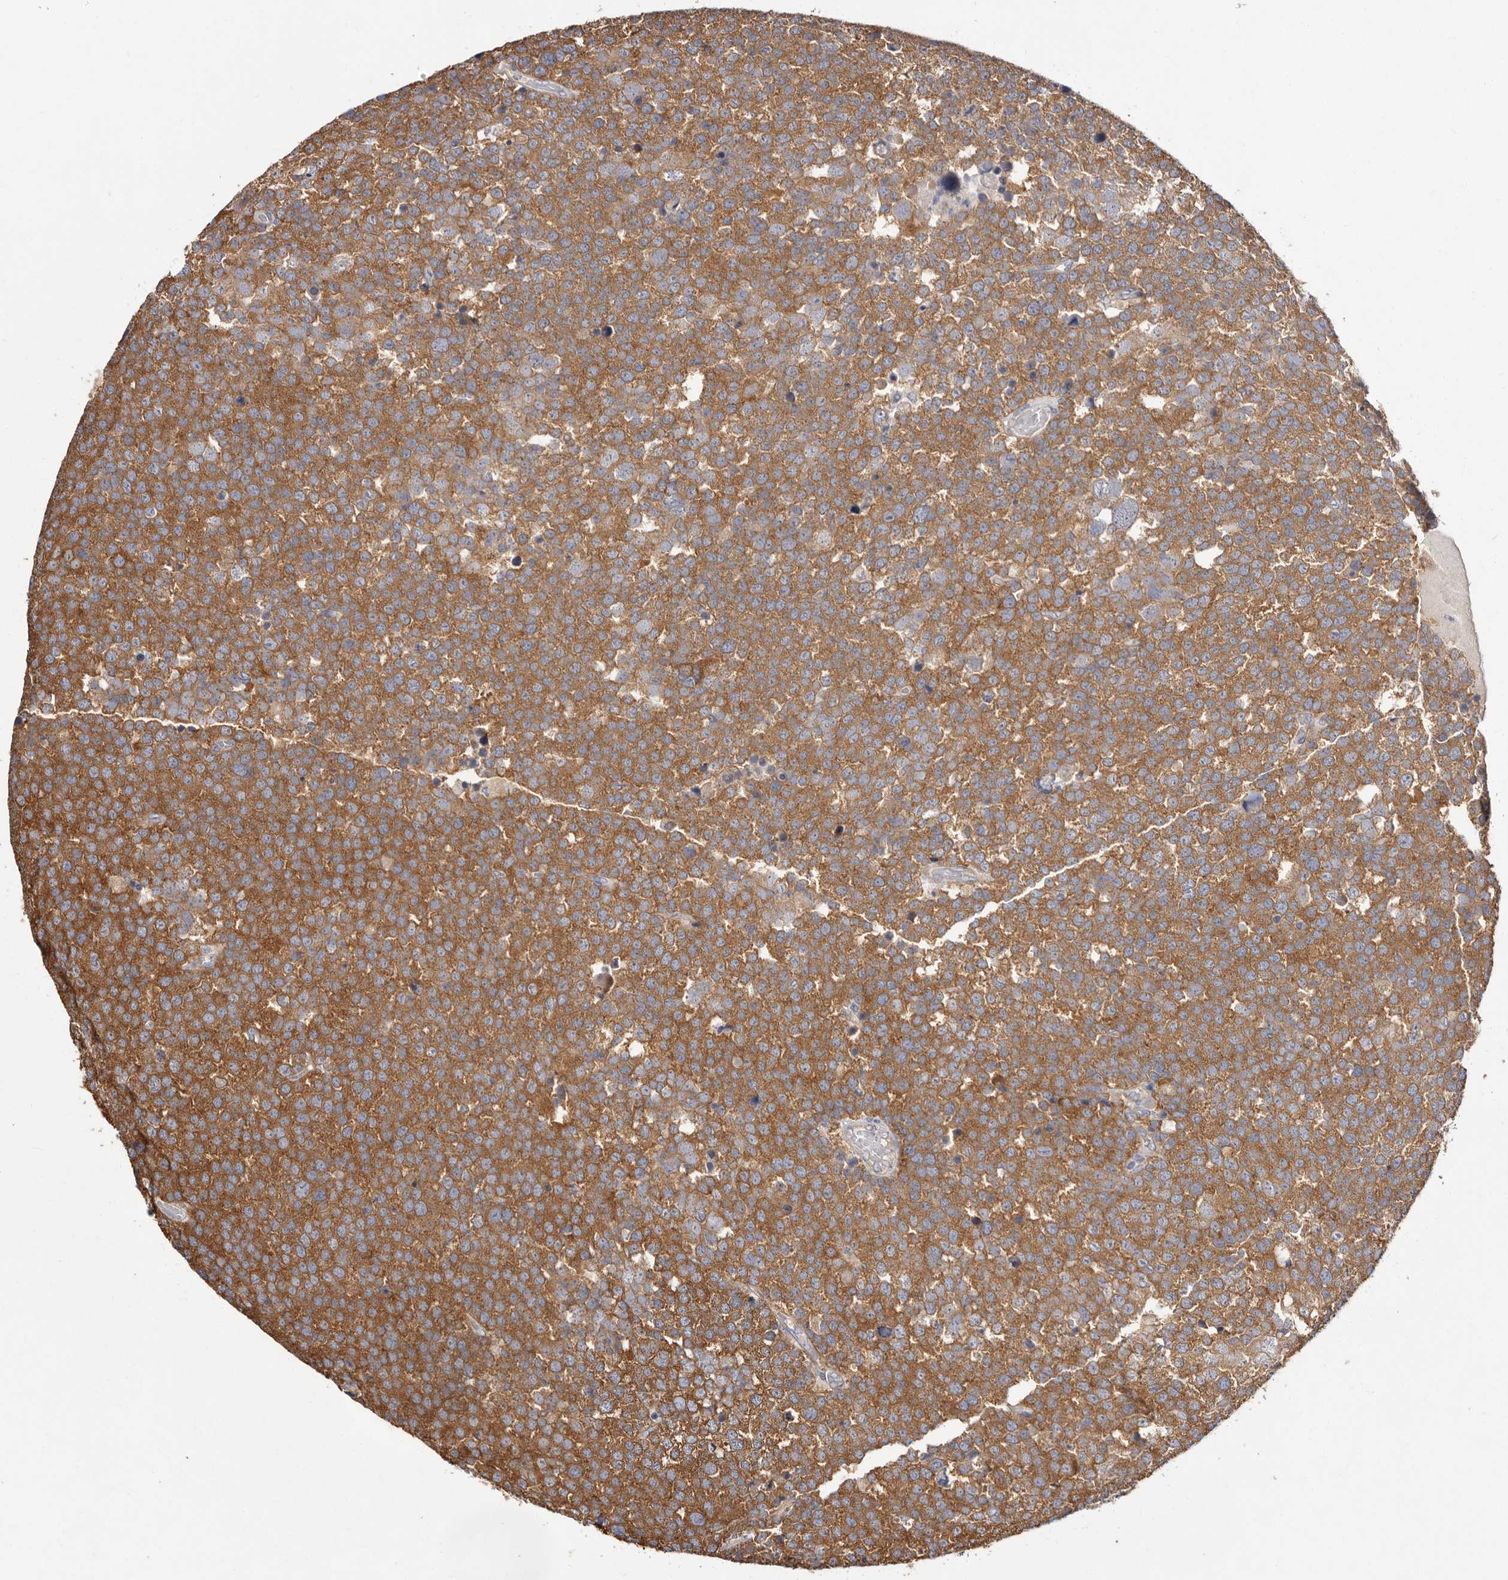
{"staining": {"intensity": "moderate", "quantity": ">75%", "location": "cytoplasmic/membranous"}, "tissue": "testis cancer", "cell_type": "Tumor cells", "image_type": "cancer", "snomed": [{"axis": "morphology", "description": "Seminoma, NOS"}, {"axis": "topography", "description": "Testis"}], "caption": "Immunohistochemical staining of seminoma (testis) shows medium levels of moderate cytoplasmic/membranous protein staining in approximately >75% of tumor cells.", "gene": "FAM167B", "patient": {"sex": "male", "age": 71}}